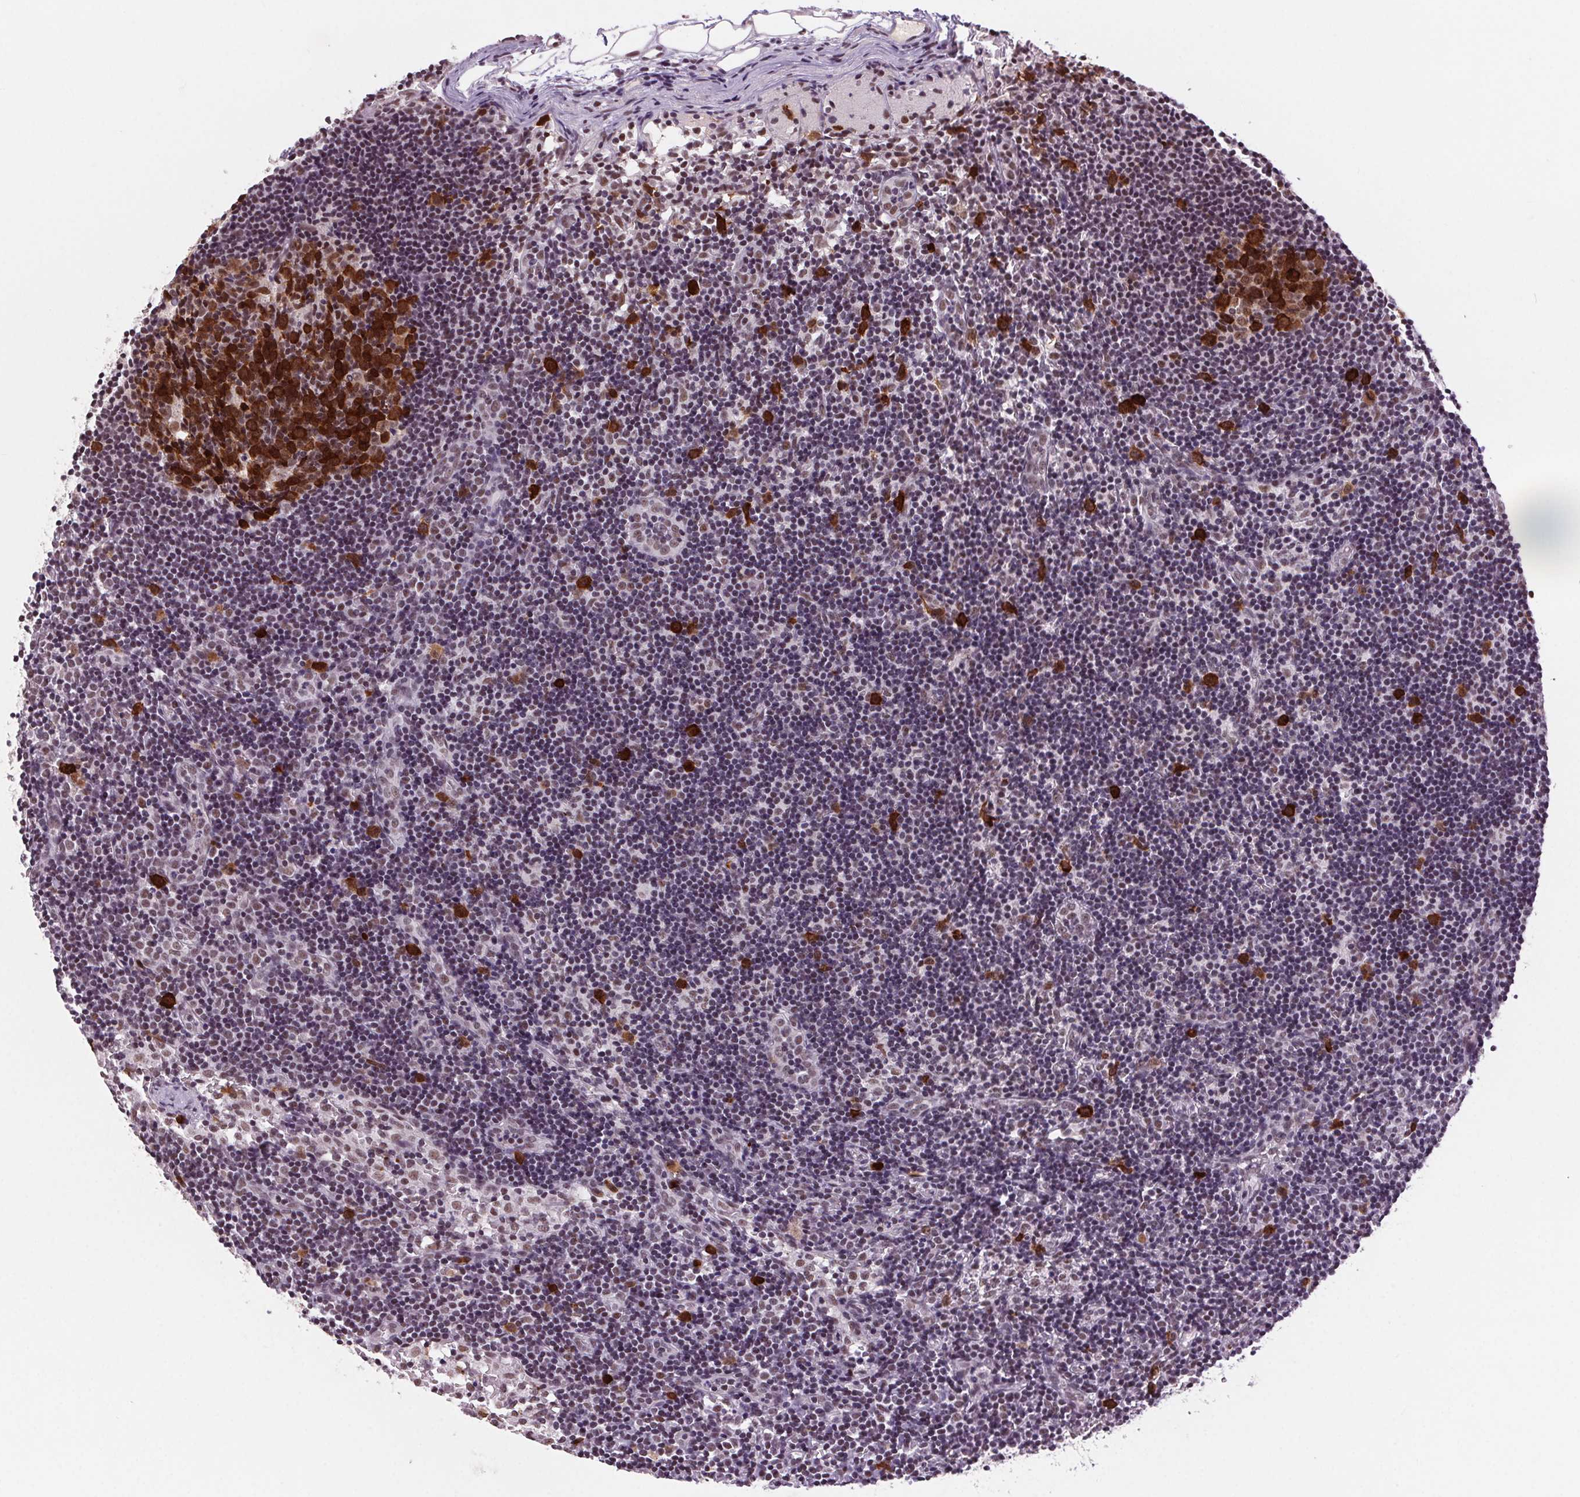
{"staining": {"intensity": "strong", "quantity": "<25%", "location": "cytoplasmic/membranous,nuclear"}, "tissue": "lymph node", "cell_type": "Germinal center cells", "image_type": "normal", "snomed": [{"axis": "morphology", "description": "Normal tissue, NOS"}, {"axis": "topography", "description": "Lymph node"}], "caption": "Immunohistochemistry (IHC) photomicrograph of normal lymph node stained for a protein (brown), which reveals medium levels of strong cytoplasmic/membranous,nuclear positivity in about <25% of germinal center cells.", "gene": "CD2BP2", "patient": {"sex": "female", "age": 41}}